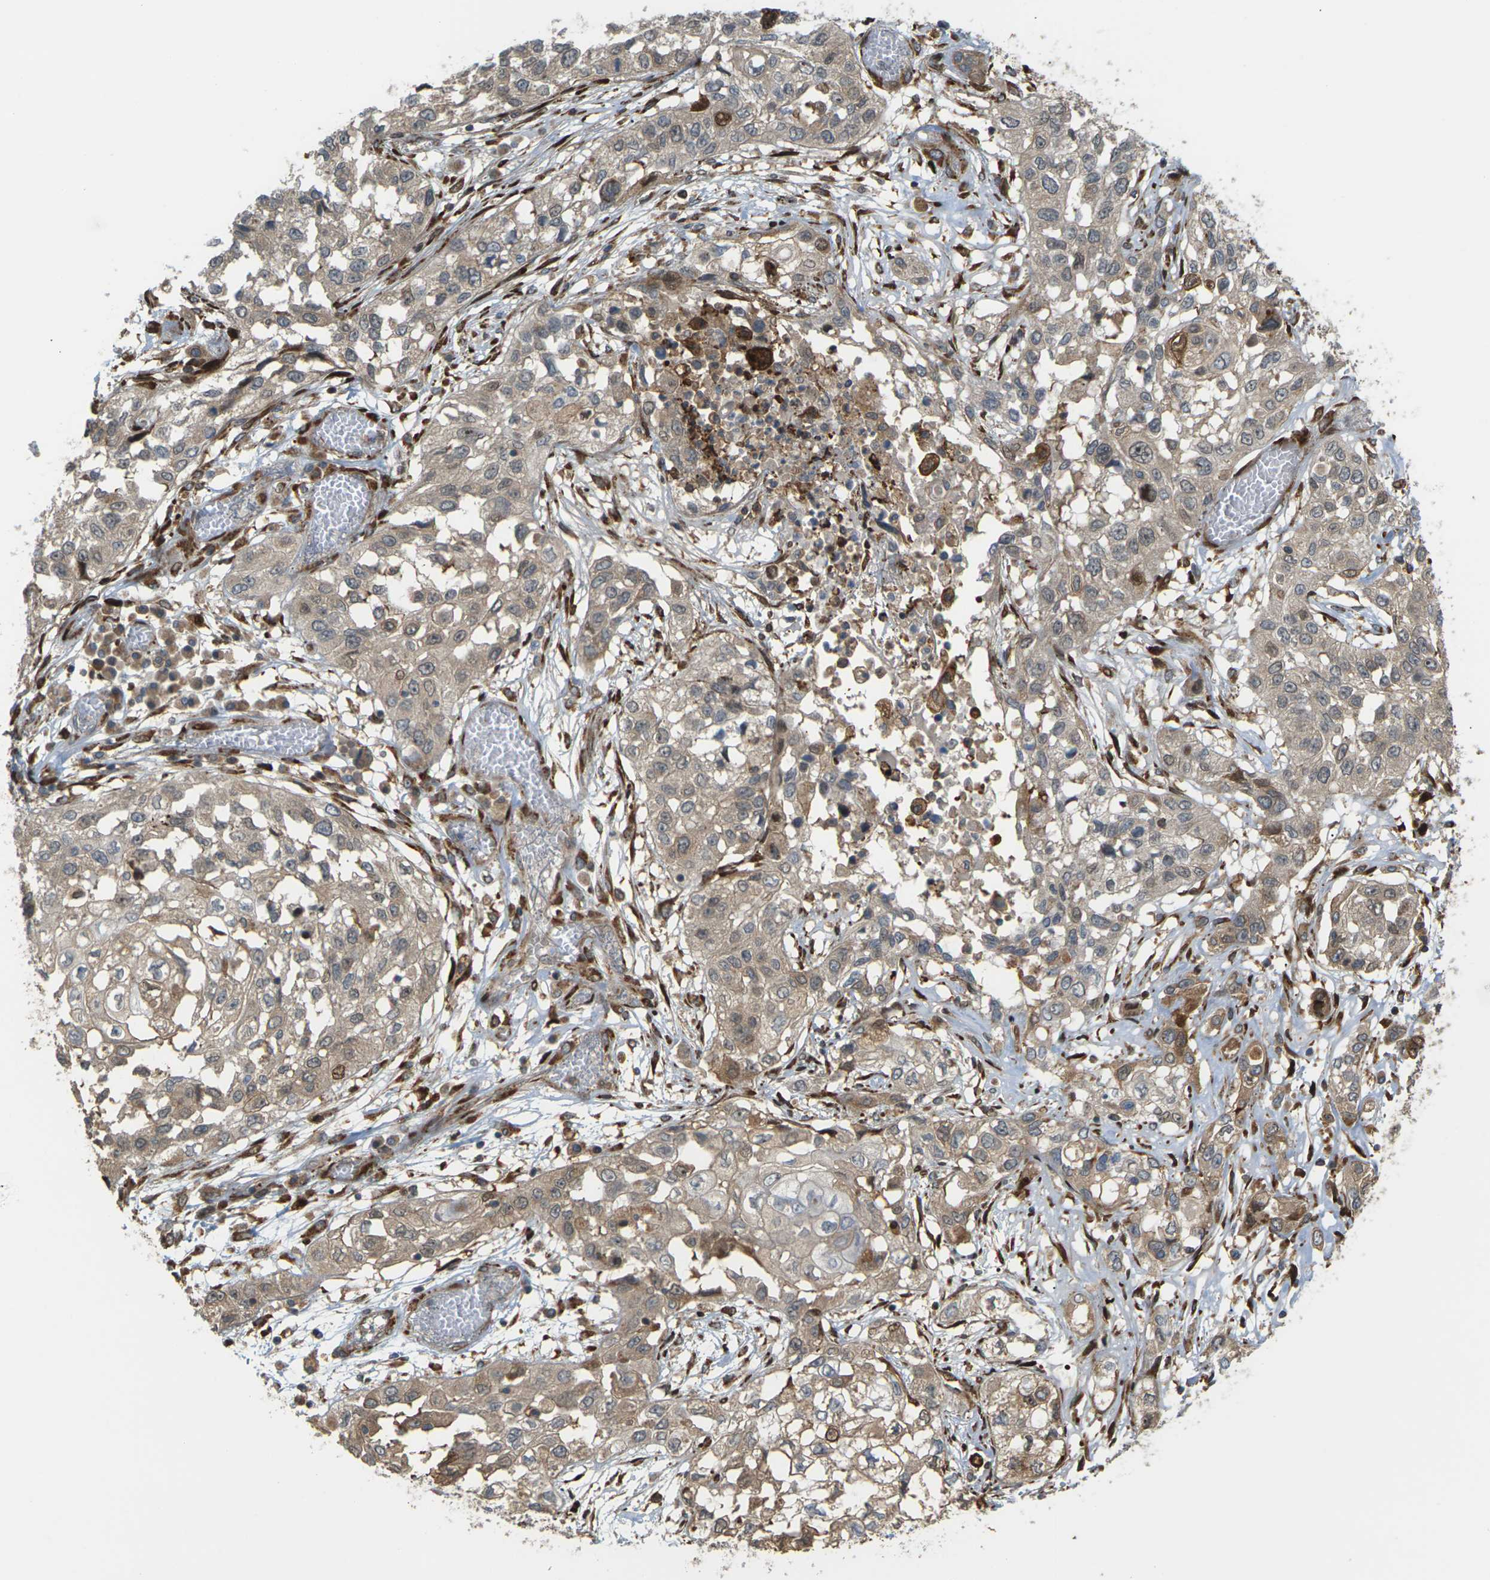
{"staining": {"intensity": "moderate", "quantity": ">75%", "location": "cytoplasmic/membranous,nuclear"}, "tissue": "lung cancer", "cell_type": "Tumor cells", "image_type": "cancer", "snomed": [{"axis": "morphology", "description": "Squamous cell carcinoma, NOS"}, {"axis": "topography", "description": "Lung"}], "caption": "A medium amount of moderate cytoplasmic/membranous and nuclear positivity is identified in about >75% of tumor cells in lung squamous cell carcinoma tissue.", "gene": "ROBO1", "patient": {"sex": "male", "age": 71}}